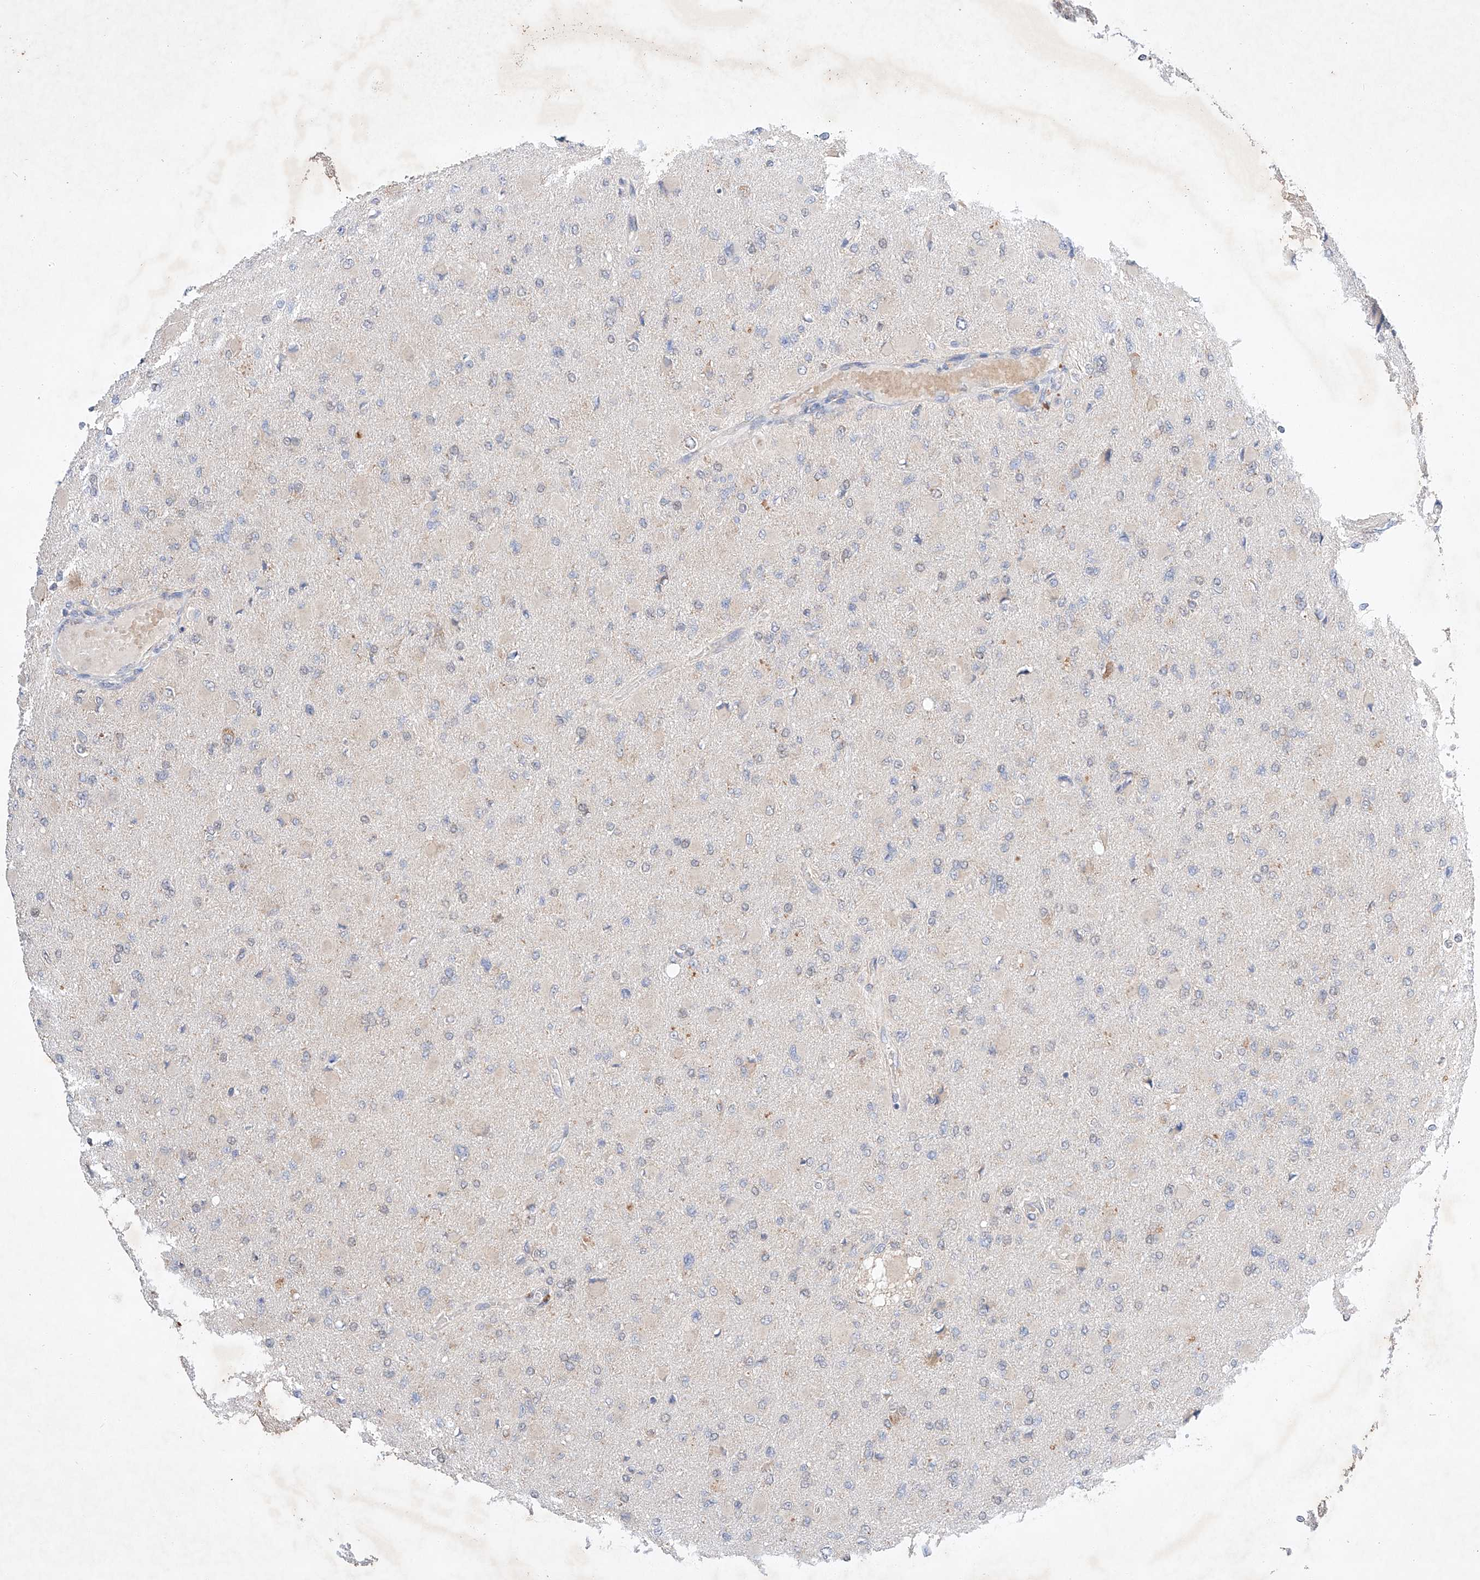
{"staining": {"intensity": "negative", "quantity": "none", "location": "none"}, "tissue": "glioma", "cell_type": "Tumor cells", "image_type": "cancer", "snomed": [{"axis": "morphology", "description": "Glioma, malignant, High grade"}, {"axis": "topography", "description": "Cerebral cortex"}], "caption": "Tumor cells show no significant protein expression in glioma.", "gene": "C6orf118", "patient": {"sex": "female", "age": 36}}